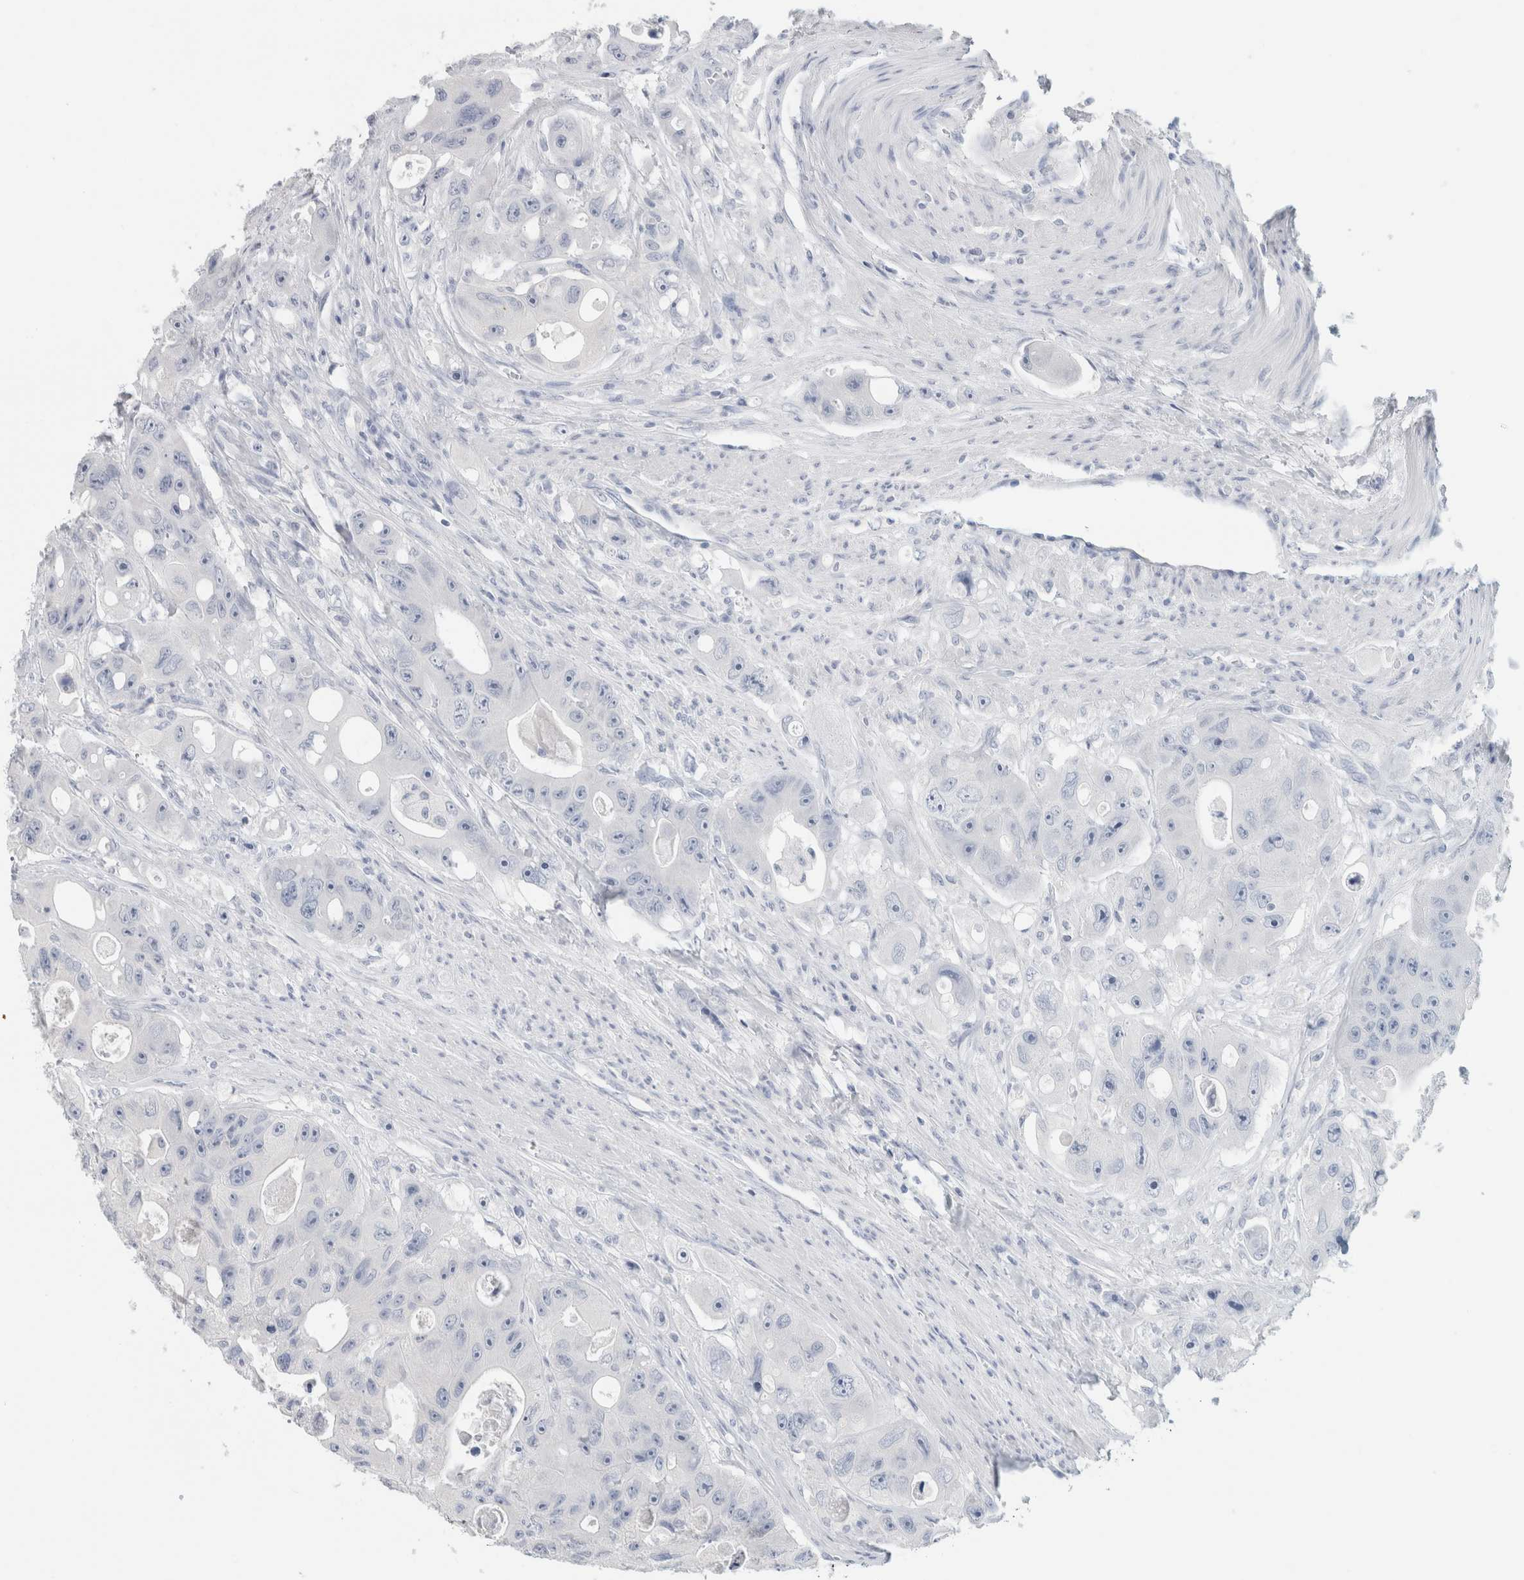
{"staining": {"intensity": "negative", "quantity": "none", "location": "none"}, "tissue": "colorectal cancer", "cell_type": "Tumor cells", "image_type": "cancer", "snomed": [{"axis": "morphology", "description": "Adenocarcinoma, NOS"}, {"axis": "topography", "description": "Colon"}], "caption": "Tumor cells show no significant protein expression in colorectal adenocarcinoma.", "gene": "BCAN", "patient": {"sex": "female", "age": 46}}